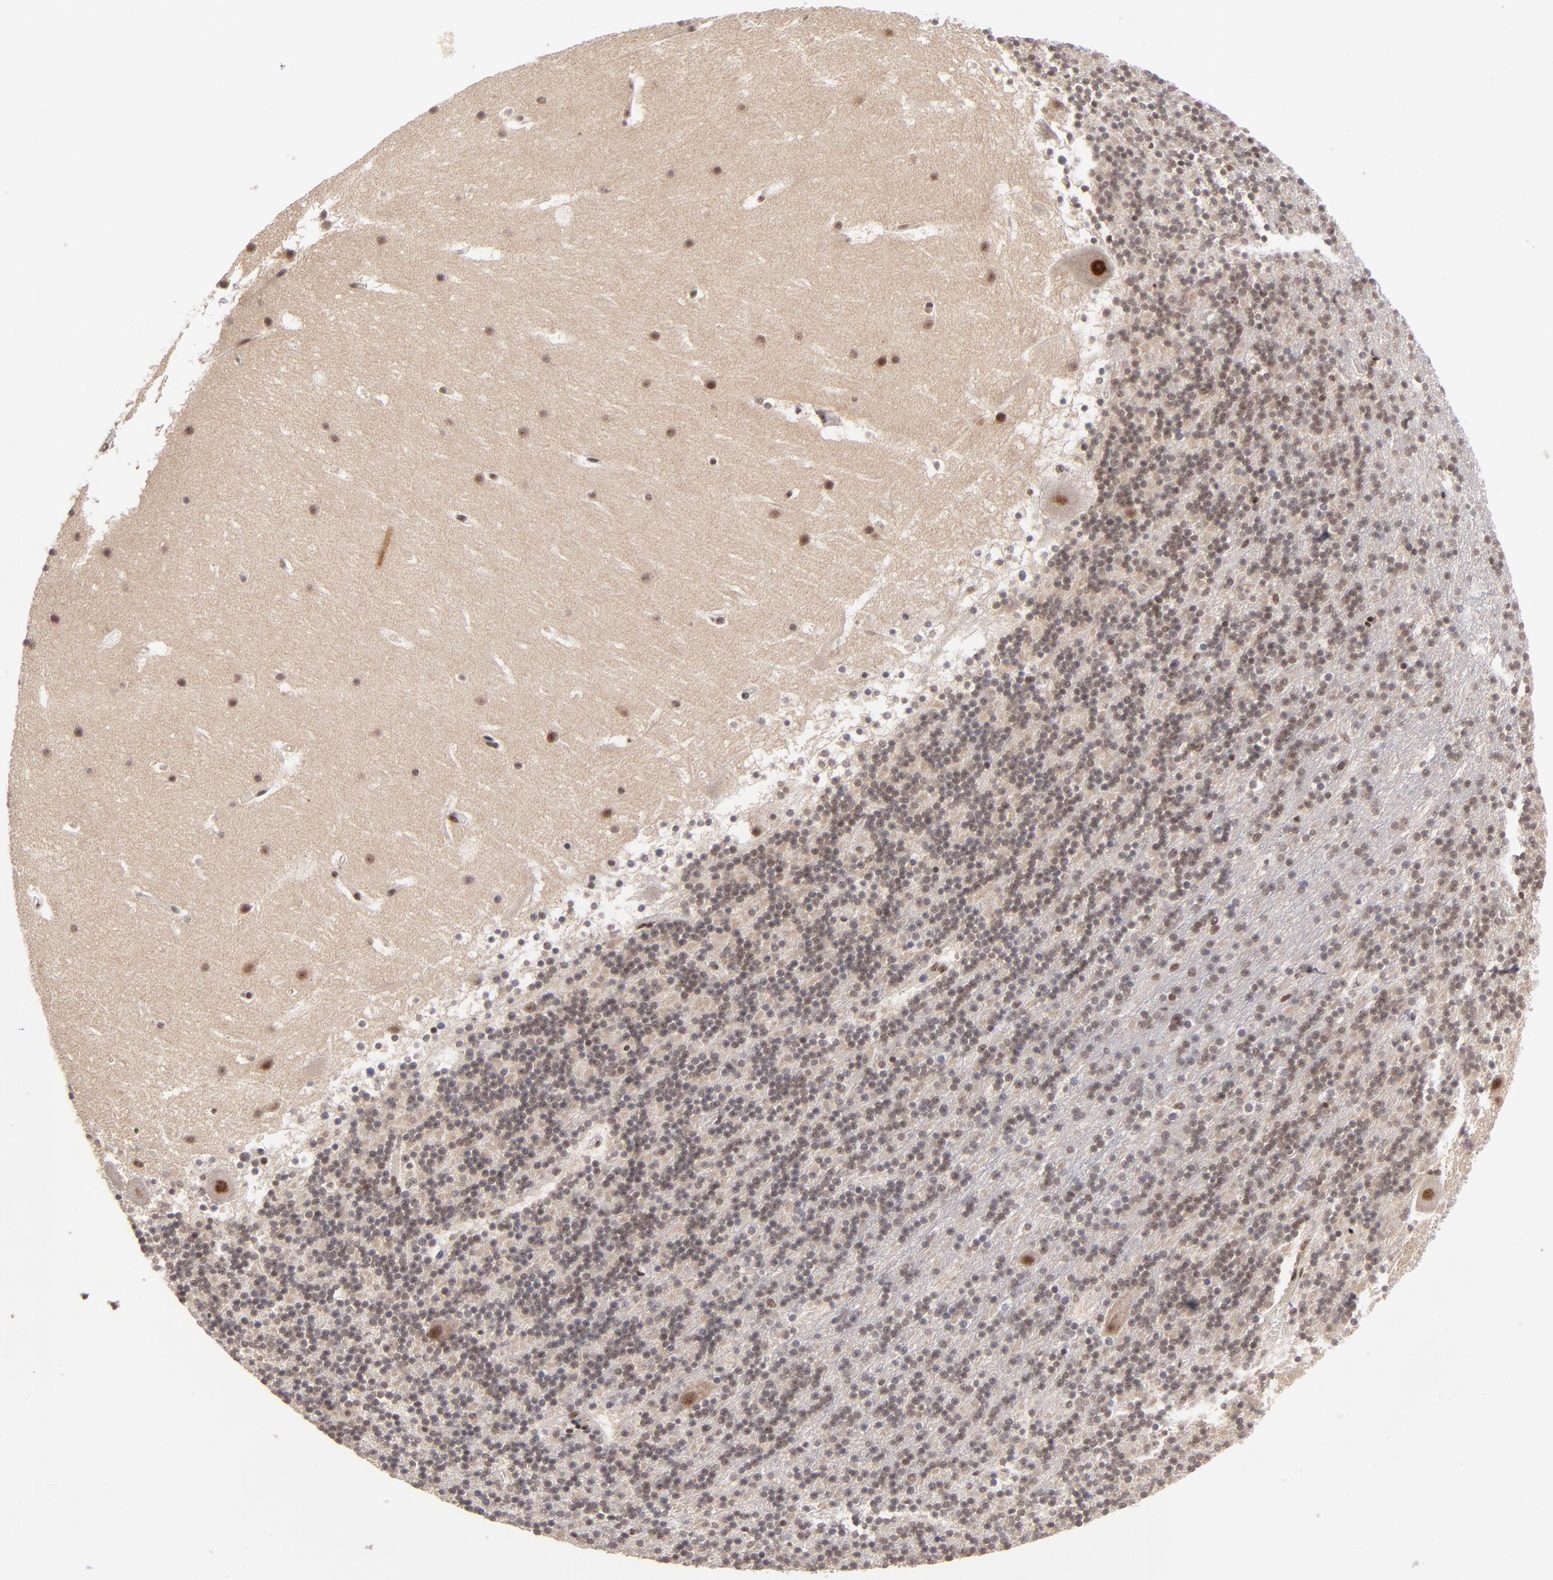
{"staining": {"intensity": "weak", "quantity": "25%-75%", "location": "nuclear"}, "tissue": "cerebellum", "cell_type": "Cells in granular layer", "image_type": "normal", "snomed": [{"axis": "morphology", "description": "Normal tissue, NOS"}, {"axis": "topography", "description": "Cerebellum"}], "caption": "Immunohistochemical staining of normal human cerebellum displays 25%-75% levels of weak nuclear protein positivity in approximately 25%-75% of cells in granular layer.", "gene": "PCNX4", "patient": {"sex": "male", "age": 45}}